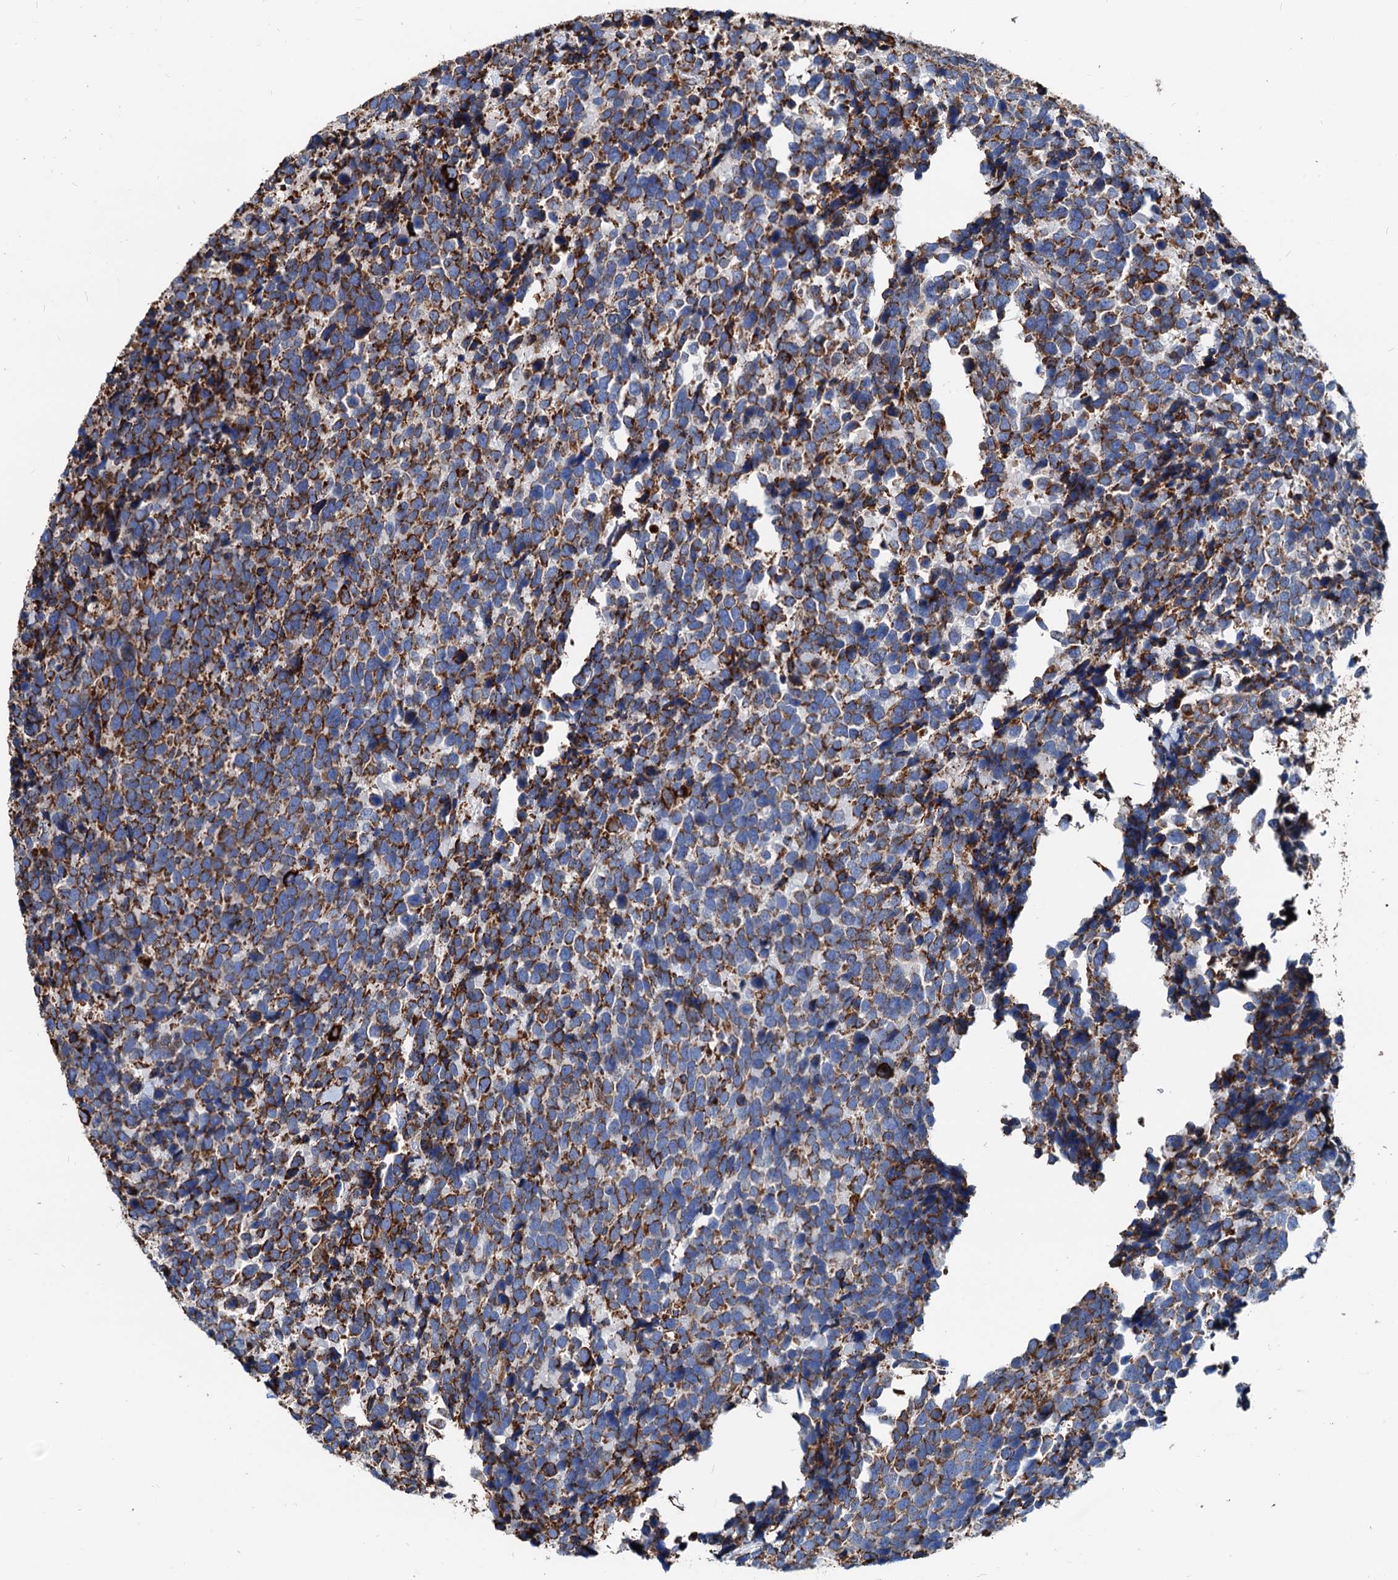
{"staining": {"intensity": "moderate", "quantity": ">75%", "location": "cytoplasmic/membranous"}, "tissue": "urothelial cancer", "cell_type": "Tumor cells", "image_type": "cancer", "snomed": [{"axis": "morphology", "description": "Urothelial carcinoma, High grade"}, {"axis": "topography", "description": "Urinary bladder"}], "caption": "An immunohistochemistry (IHC) micrograph of neoplastic tissue is shown. Protein staining in brown shows moderate cytoplasmic/membranous positivity in high-grade urothelial carcinoma within tumor cells. (DAB (3,3'-diaminobenzidine) = brown stain, brightfield microscopy at high magnification).", "gene": "HSPA5", "patient": {"sex": "female", "age": 82}}